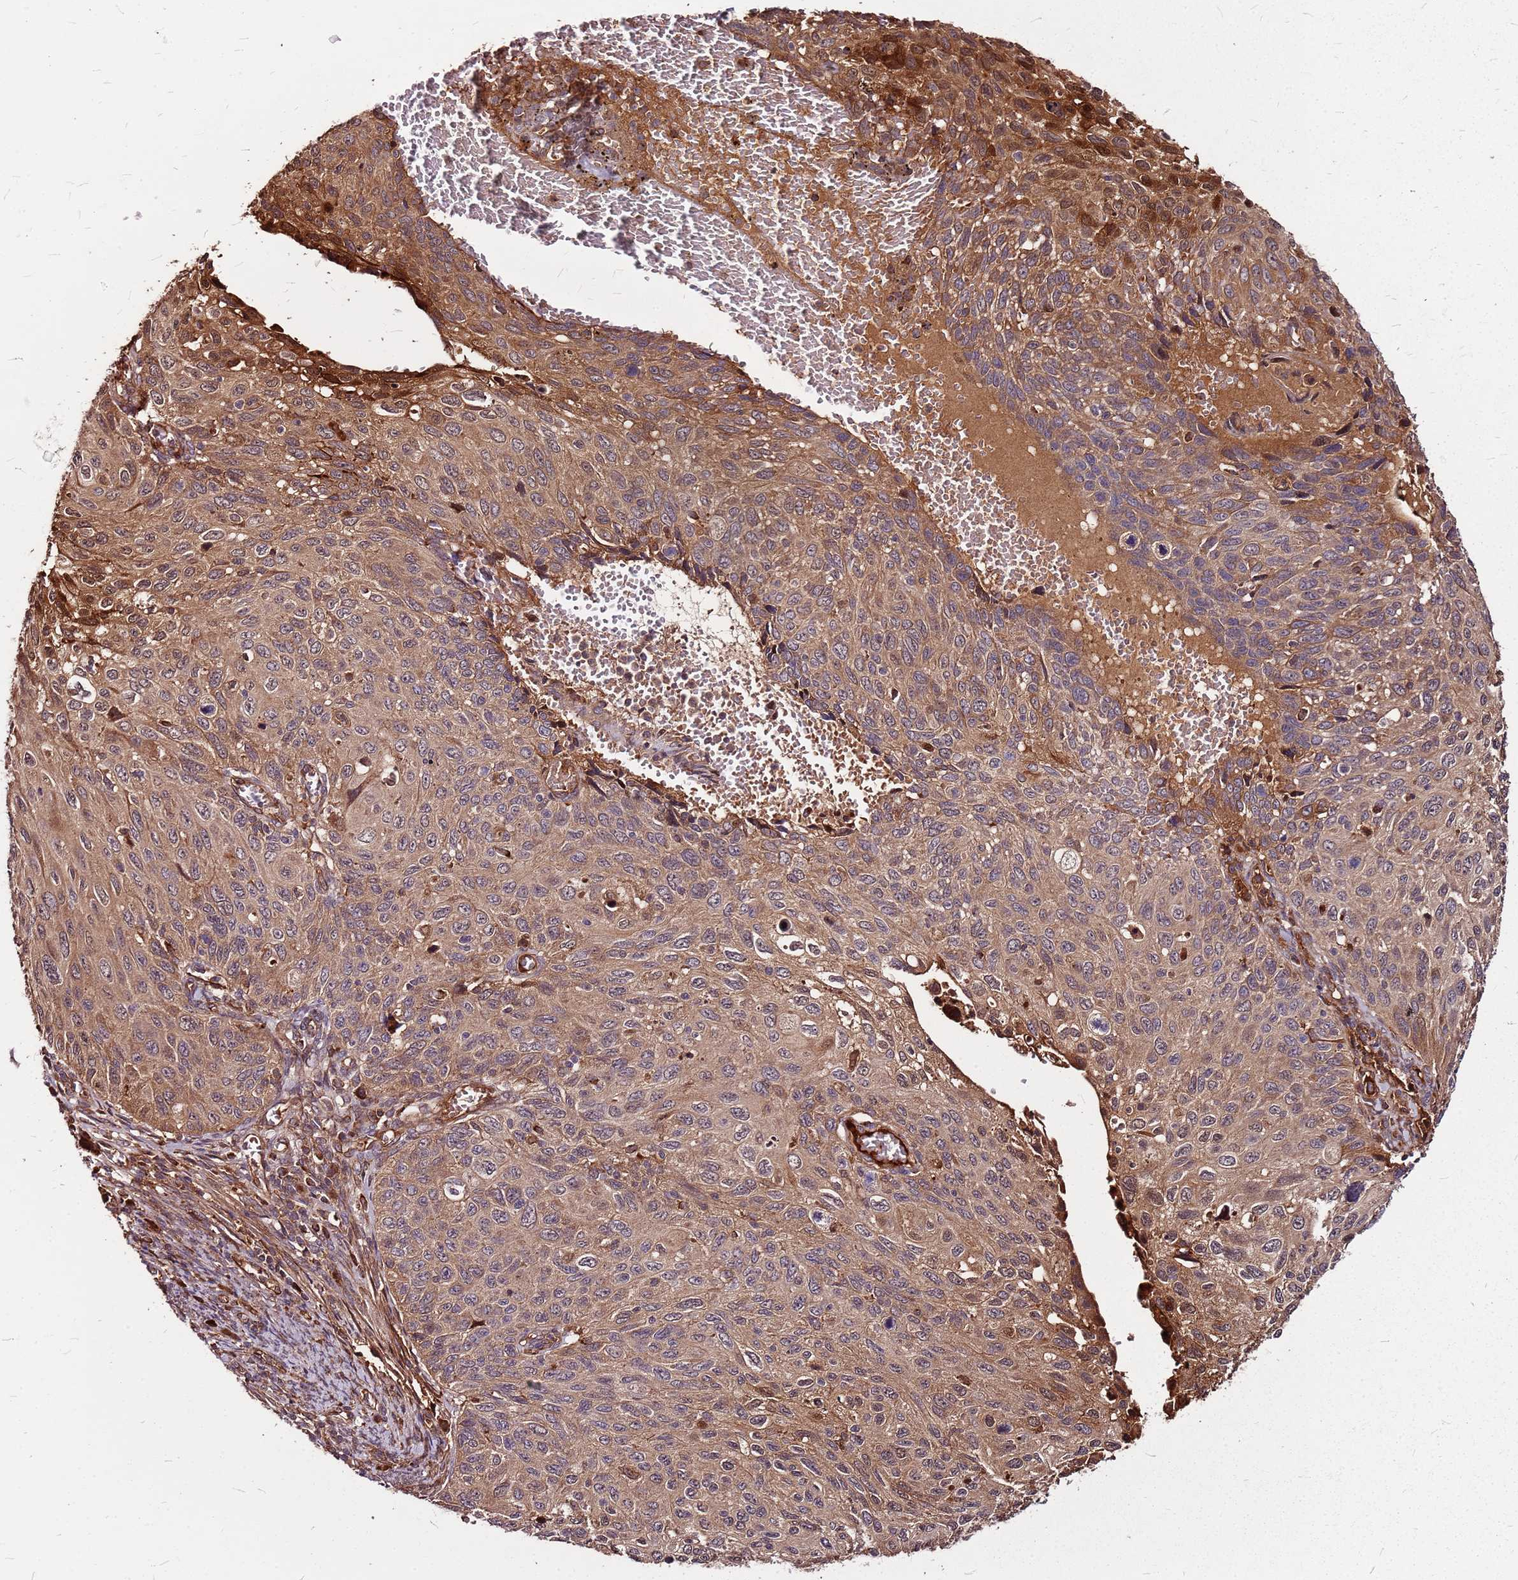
{"staining": {"intensity": "moderate", "quantity": "25%-75%", "location": "cytoplasmic/membranous,nuclear"}, "tissue": "cervical cancer", "cell_type": "Tumor cells", "image_type": "cancer", "snomed": [{"axis": "morphology", "description": "Squamous cell carcinoma, NOS"}, {"axis": "topography", "description": "Cervix"}], "caption": "This micrograph exhibits squamous cell carcinoma (cervical) stained with IHC to label a protein in brown. The cytoplasmic/membranous and nuclear of tumor cells show moderate positivity for the protein. Nuclei are counter-stained blue.", "gene": "LYPLAL1", "patient": {"sex": "female", "age": 70}}